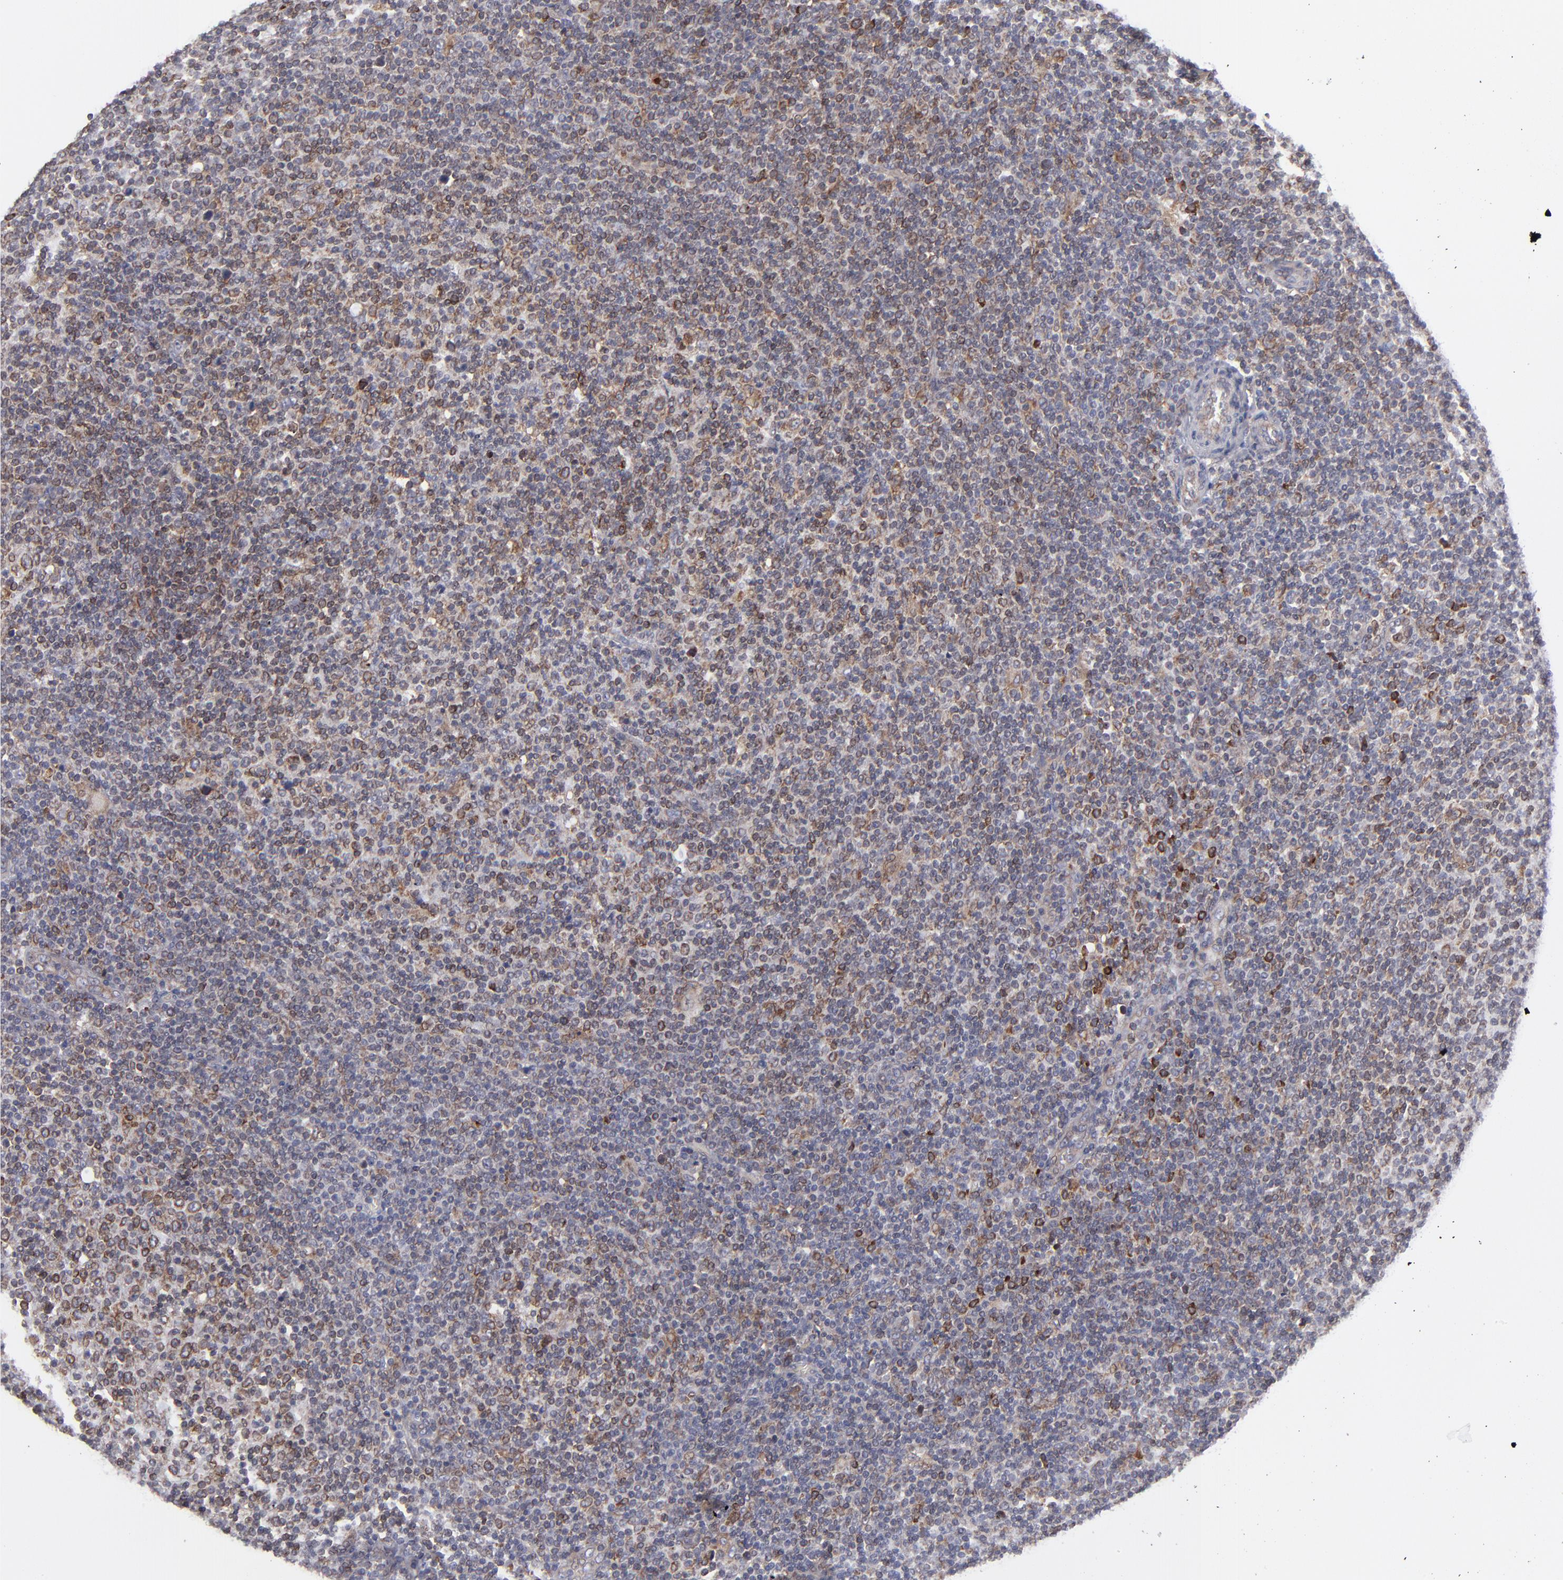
{"staining": {"intensity": "moderate", "quantity": "25%-75%", "location": "cytoplasmic/membranous"}, "tissue": "lymphoma", "cell_type": "Tumor cells", "image_type": "cancer", "snomed": [{"axis": "morphology", "description": "Malignant lymphoma, non-Hodgkin's type, Low grade"}, {"axis": "topography", "description": "Lymph node"}], "caption": "DAB immunohistochemical staining of lymphoma shows moderate cytoplasmic/membranous protein positivity in approximately 25%-75% of tumor cells.", "gene": "TMX1", "patient": {"sex": "male", "age": 70}}